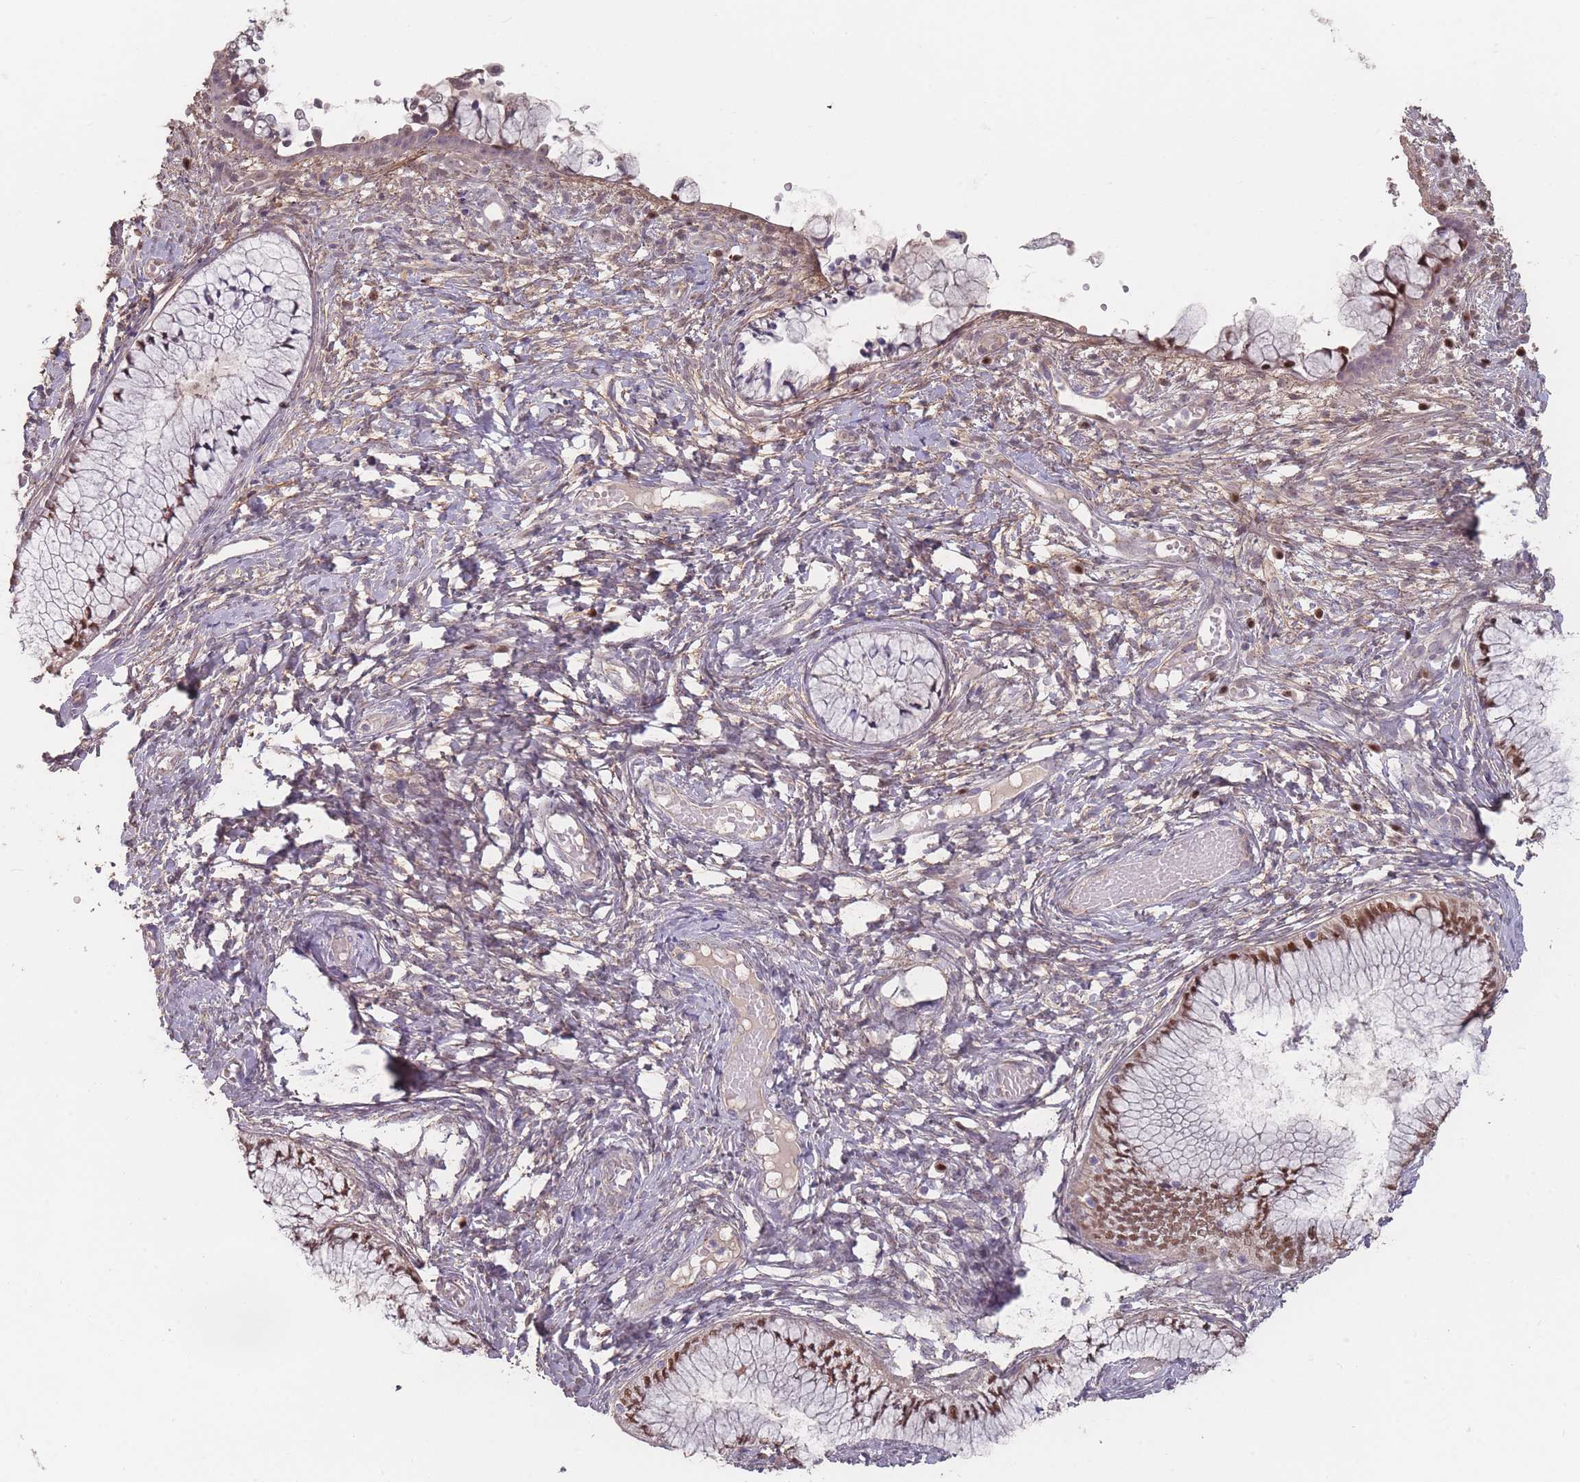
{"staining": {"intensity": "moderate", "quantity": "25%-75%", "location": "cytoplasmic/membranous,nuclear"}, "tissue": "cervix", "cell_type": "Glandular cells", "image_type": "normal", "snomed": [{"axis": "morphology", "description": "Normal tissue, NOS"}, {"axis": "topography", "description": "Cervix"}], "caption": "The image displays immunohistochemical staining of unremarkable cervix. There is moderate cytoplasmic/membranous,nuclear staining is appreciated in approximately 25%-75% of glandular cells. (Brightfield microscopy of DAB IHC at high magnification).", "gene": "ERCC6L", "patient": {"sex": "female", "age": 42}}